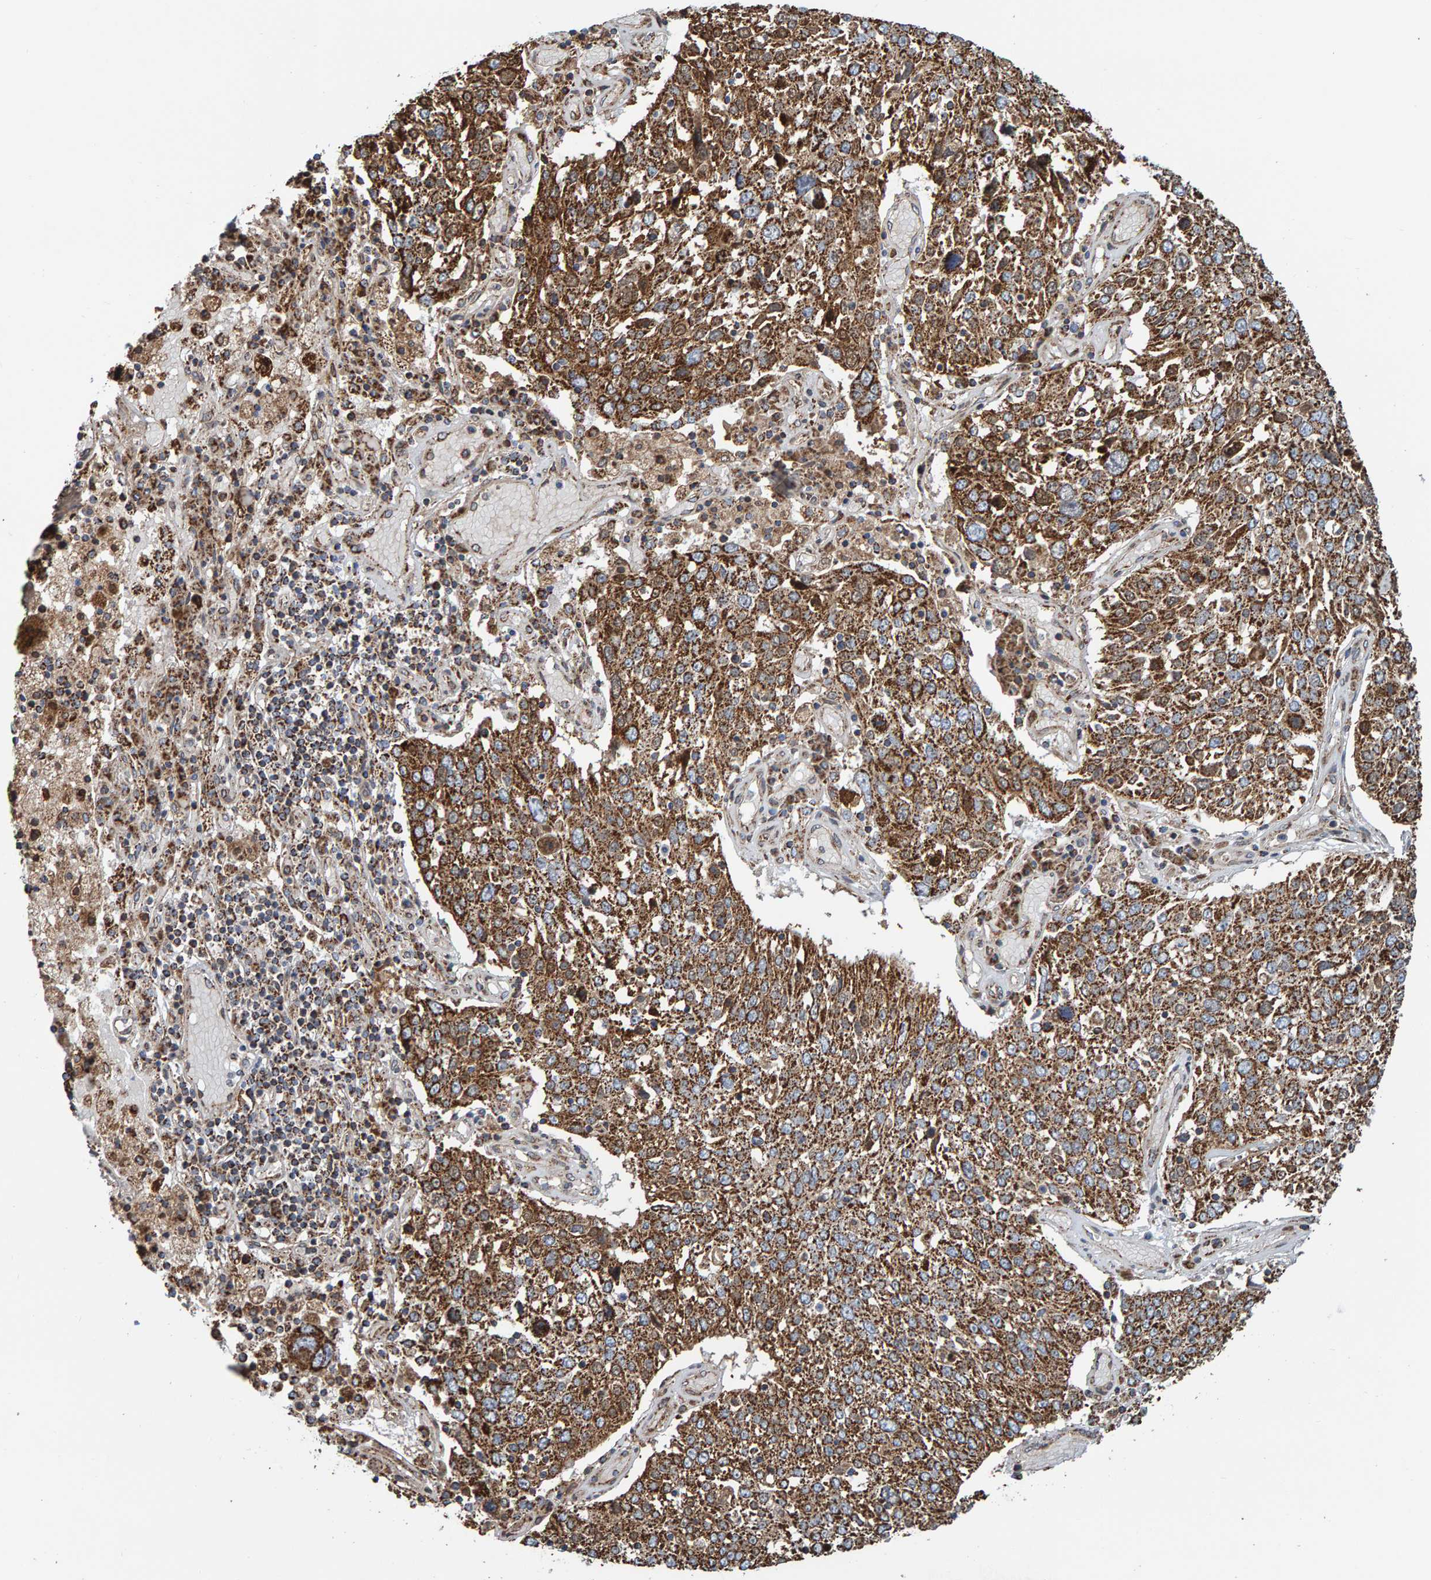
{"staining": {"intensity": "strong", "quantity": ">75%", "location": "cytoplasmic/membranous"}, "tissue": "lung cancer", "cell_type": "Tumor cells", "image_type": "cancer", "snomed": [{"axis": "morphology", "description": "Squamous cell carcinoma, NOS"}, {"axis": "topography", "description": "Lung"}], "caption": "Immunohistochemistry of human lung cancer exhibits high levels of strong cytoplasmic/membranous expression in approximately >75% of tumor cells.", "gene": "MRPL45", "patient": {"sex": "male", "age": 65}}